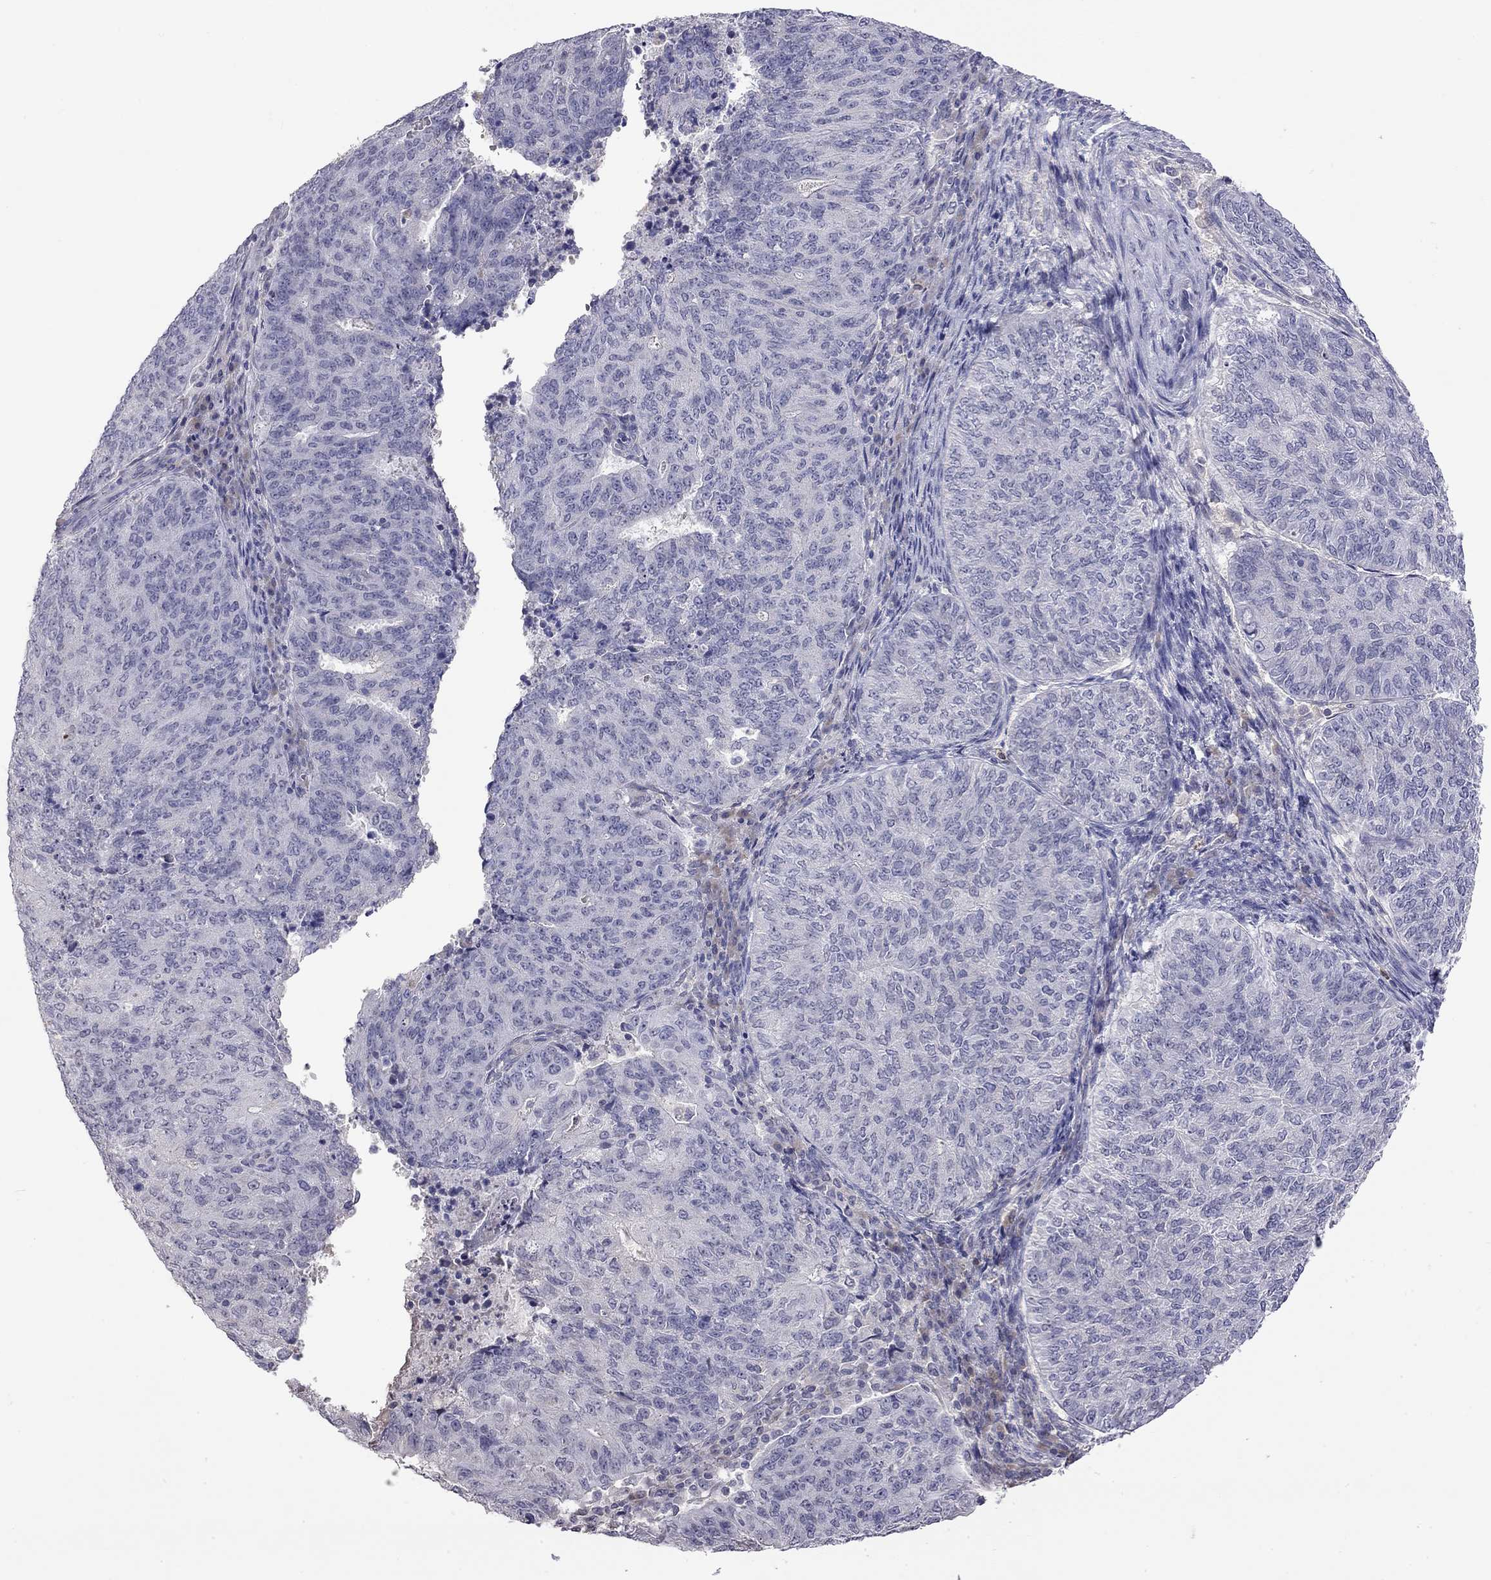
{"staining": {"intensity": "negative", "quantity": "none", "location": "none"}, "tissue": "endometrial cancer", "cell_type": "Tumor cells", "image_type": "cancer", "snomed": [{"axis": "morphology", "description": "Adenocarcinoma, NOS"}, {"axis": "topography", "description": "Endometrium"}], "caption": "DAB immunohistochemical staining of human adenocarcinoma (endometrial) displays no significant positivity in tumor cells.", "gene": "WNK3", "patient": {"sex": "female", "age": 82}}